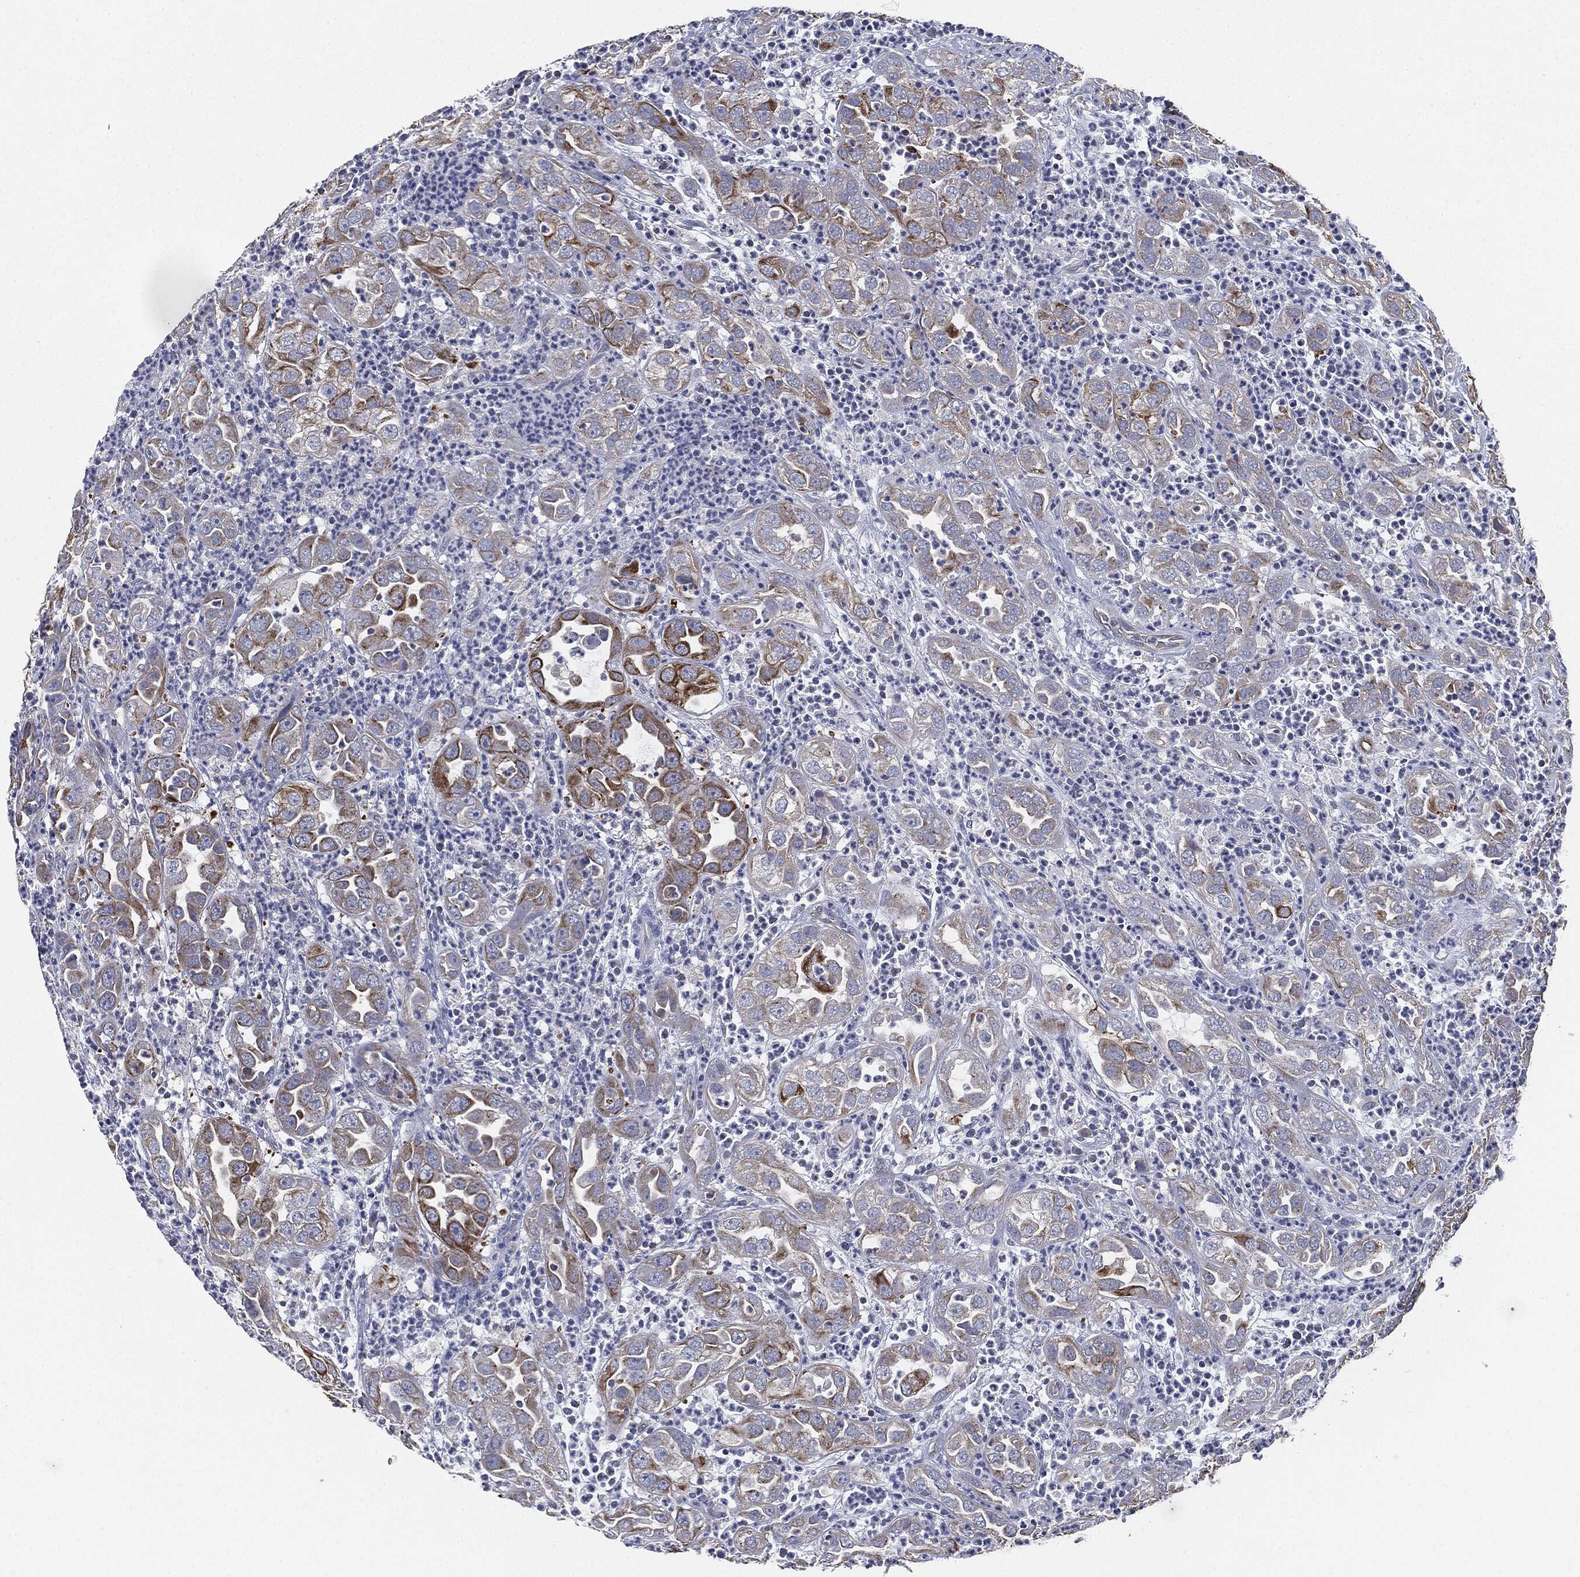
{"staining": {"intensity": "strong", "quantity": "25%-75%", "location": "cytoplasmic/membranous"}, "tissue": "urothelial cancer", "cell_type": "Tumor cells", "image_type": "cancer", "snomed": [{"axis": "morphology", "description": "Urothelial carcinoma, High grade"}, {"axis": "topography", "description": "Urinary bladder"}], "caption": "An image of urothelial carcinoma (high-grade) stained for a protein reveals strong cytoplasmic/membranous brown staining in tumor cells. The protein of interest is shown in brown color, while the nuclei are stained blue.", "gene": "SHROOM2", "patient": {"sex": "female", "age": 41}}